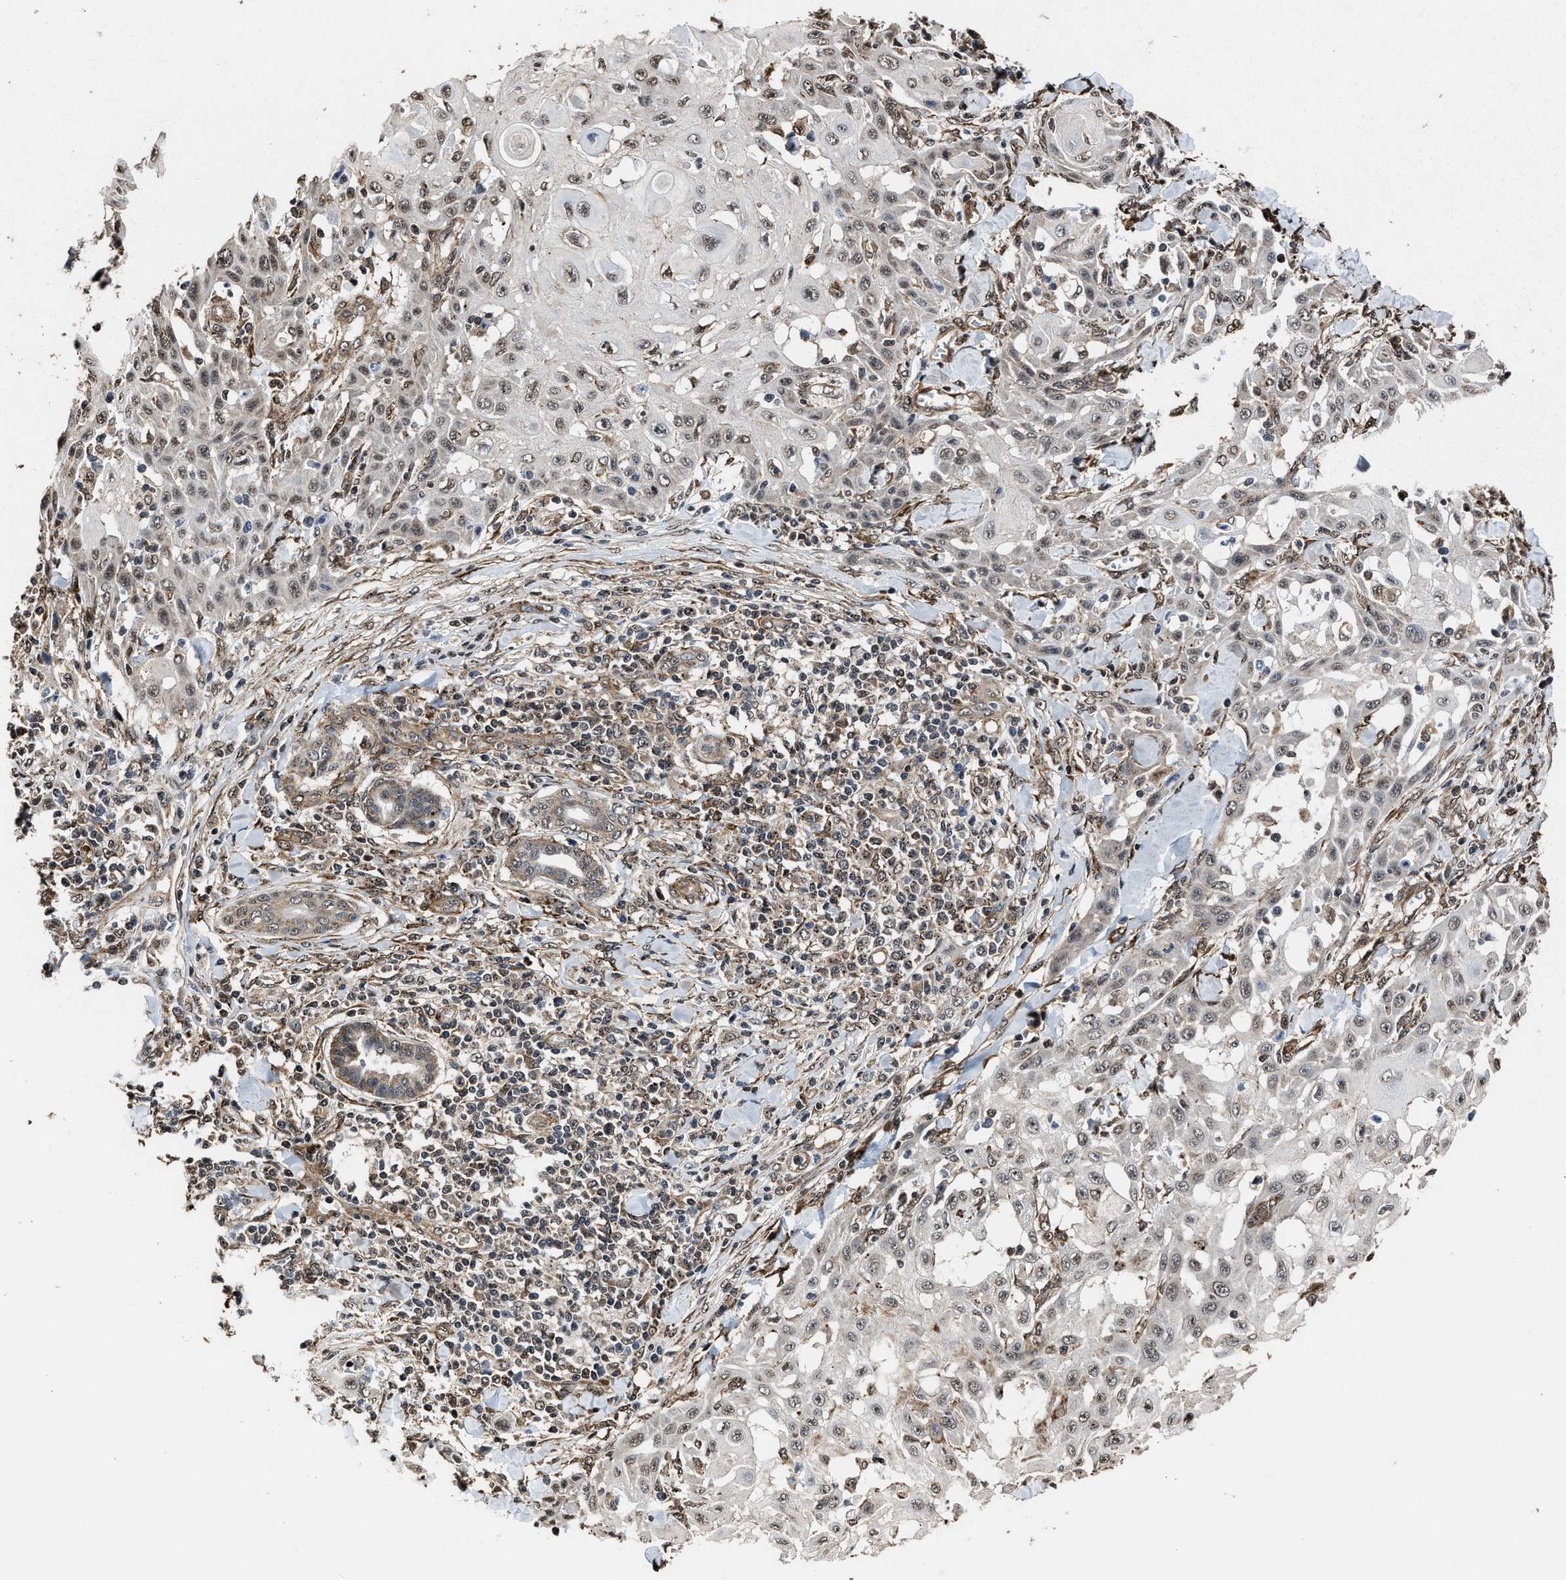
{"staining": {"intensity": "weak", "quantity": "25%-75%", "location": "nuclear"}, "tissue": "skin cancer", "cell_type": "Tumor cells", "image_type": "cancer", "snomed": [{"axis": "morphology", "description": "Squamous cell carcinoma, NOS"}, {"axis": "topography", "description": "Skin"}], "caption": "Immunohistochemical staining of human skin cancer (squamous cell carcinoma) reveals weak nuclear protein staining in approximately 25%-75% of tumor cells. Using DAB (brown) and hematoxylin (blue) stains, captured at high magnification using brightfield microscopy.", "gene": "SEPTIN2", "patient": {"sex": "male", "age": 24}}